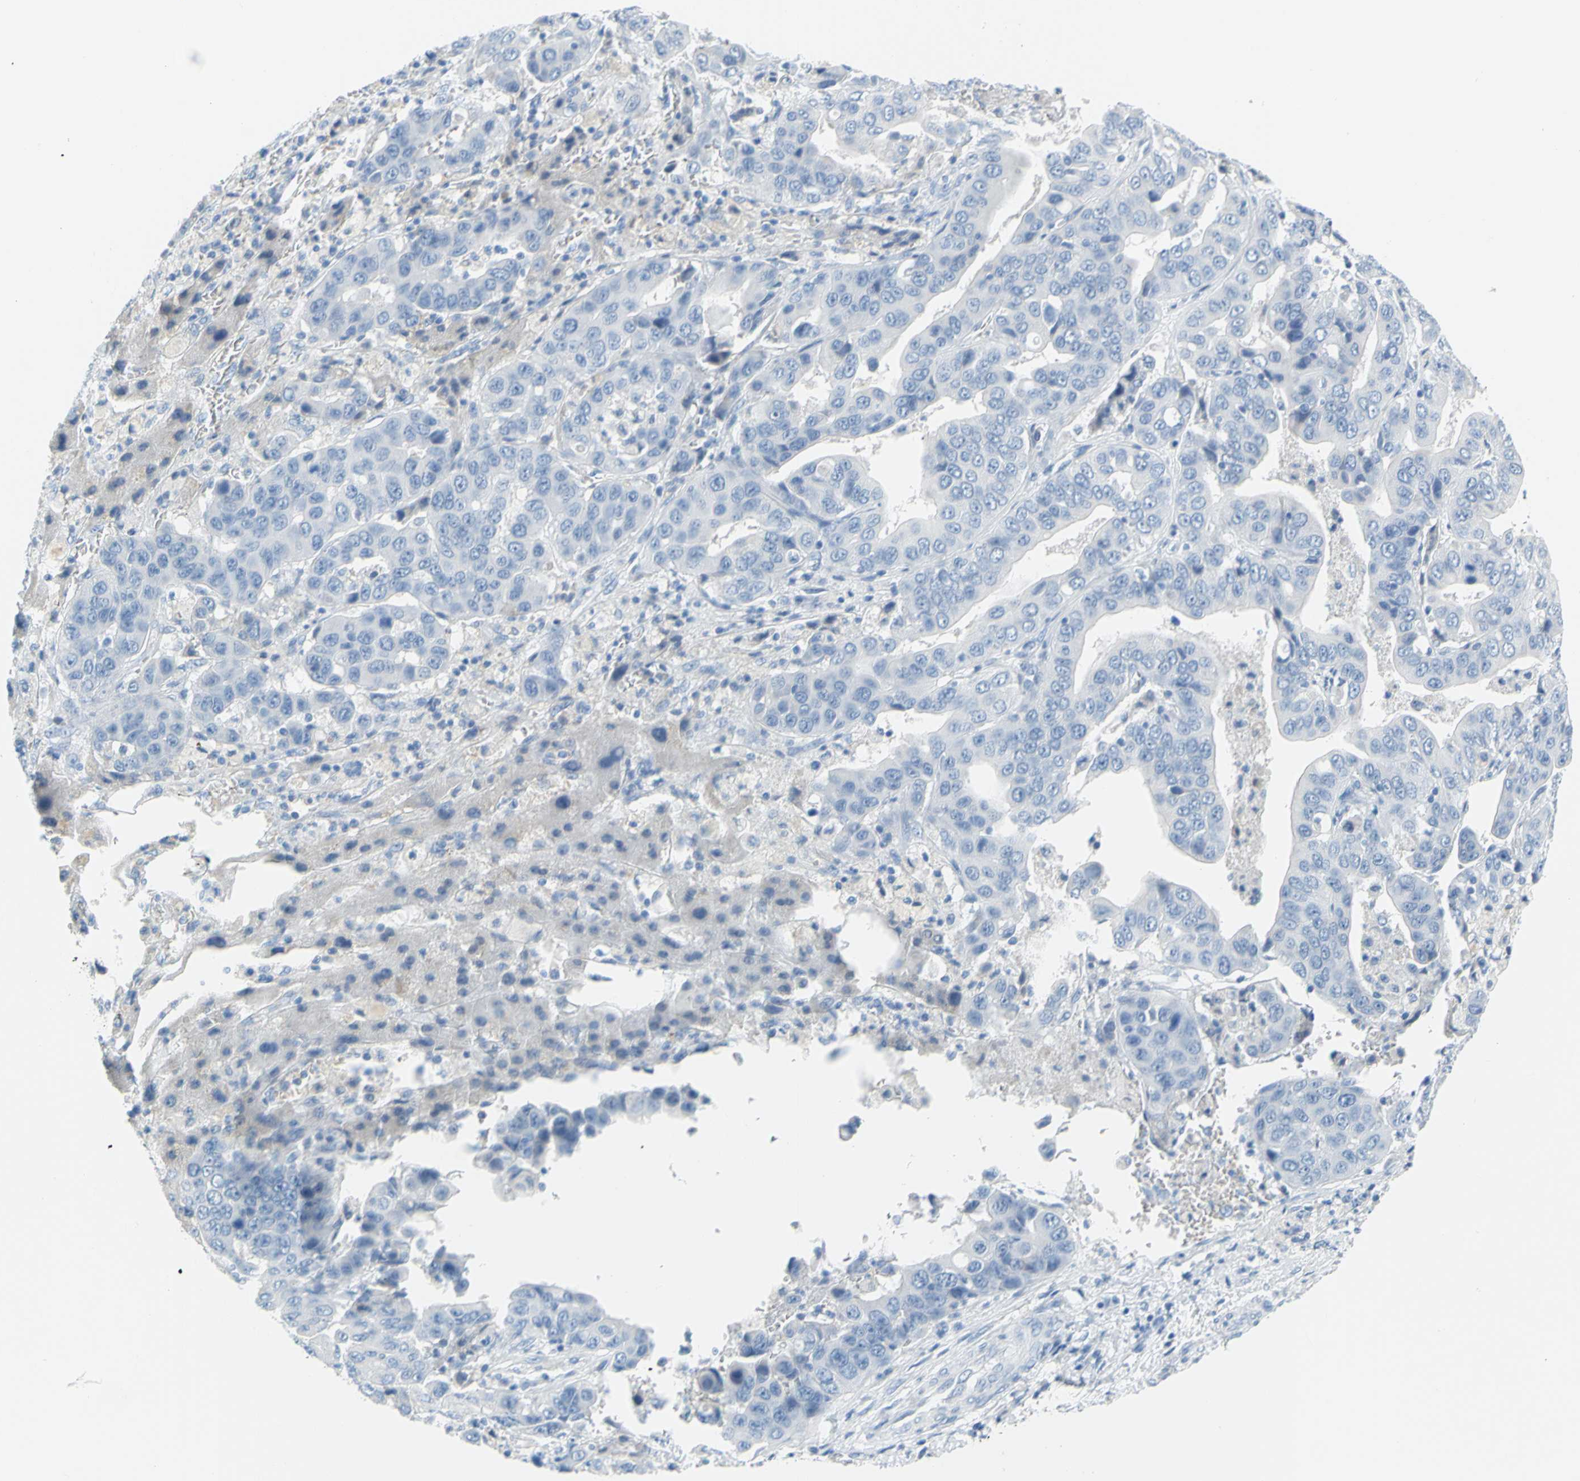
{"staining": {"intensity": "negative", "quantity": "none", "location": "none"}, "tissue": "liver cancer", "cell_type": "Tumor cells", "image_type": "cancer", "snomed": [{"axis": "morphology", "description": "Cholangiocarcinoma"}, {"axis": "topography", "description": "Liver"}], "caption": "This is an IHC histopathology image of liver cancer (cholangiocarcinoma). There is no positivity in tumor cells.", "gene": "DCT", "patient": {"sex": "female", "age": 52}}